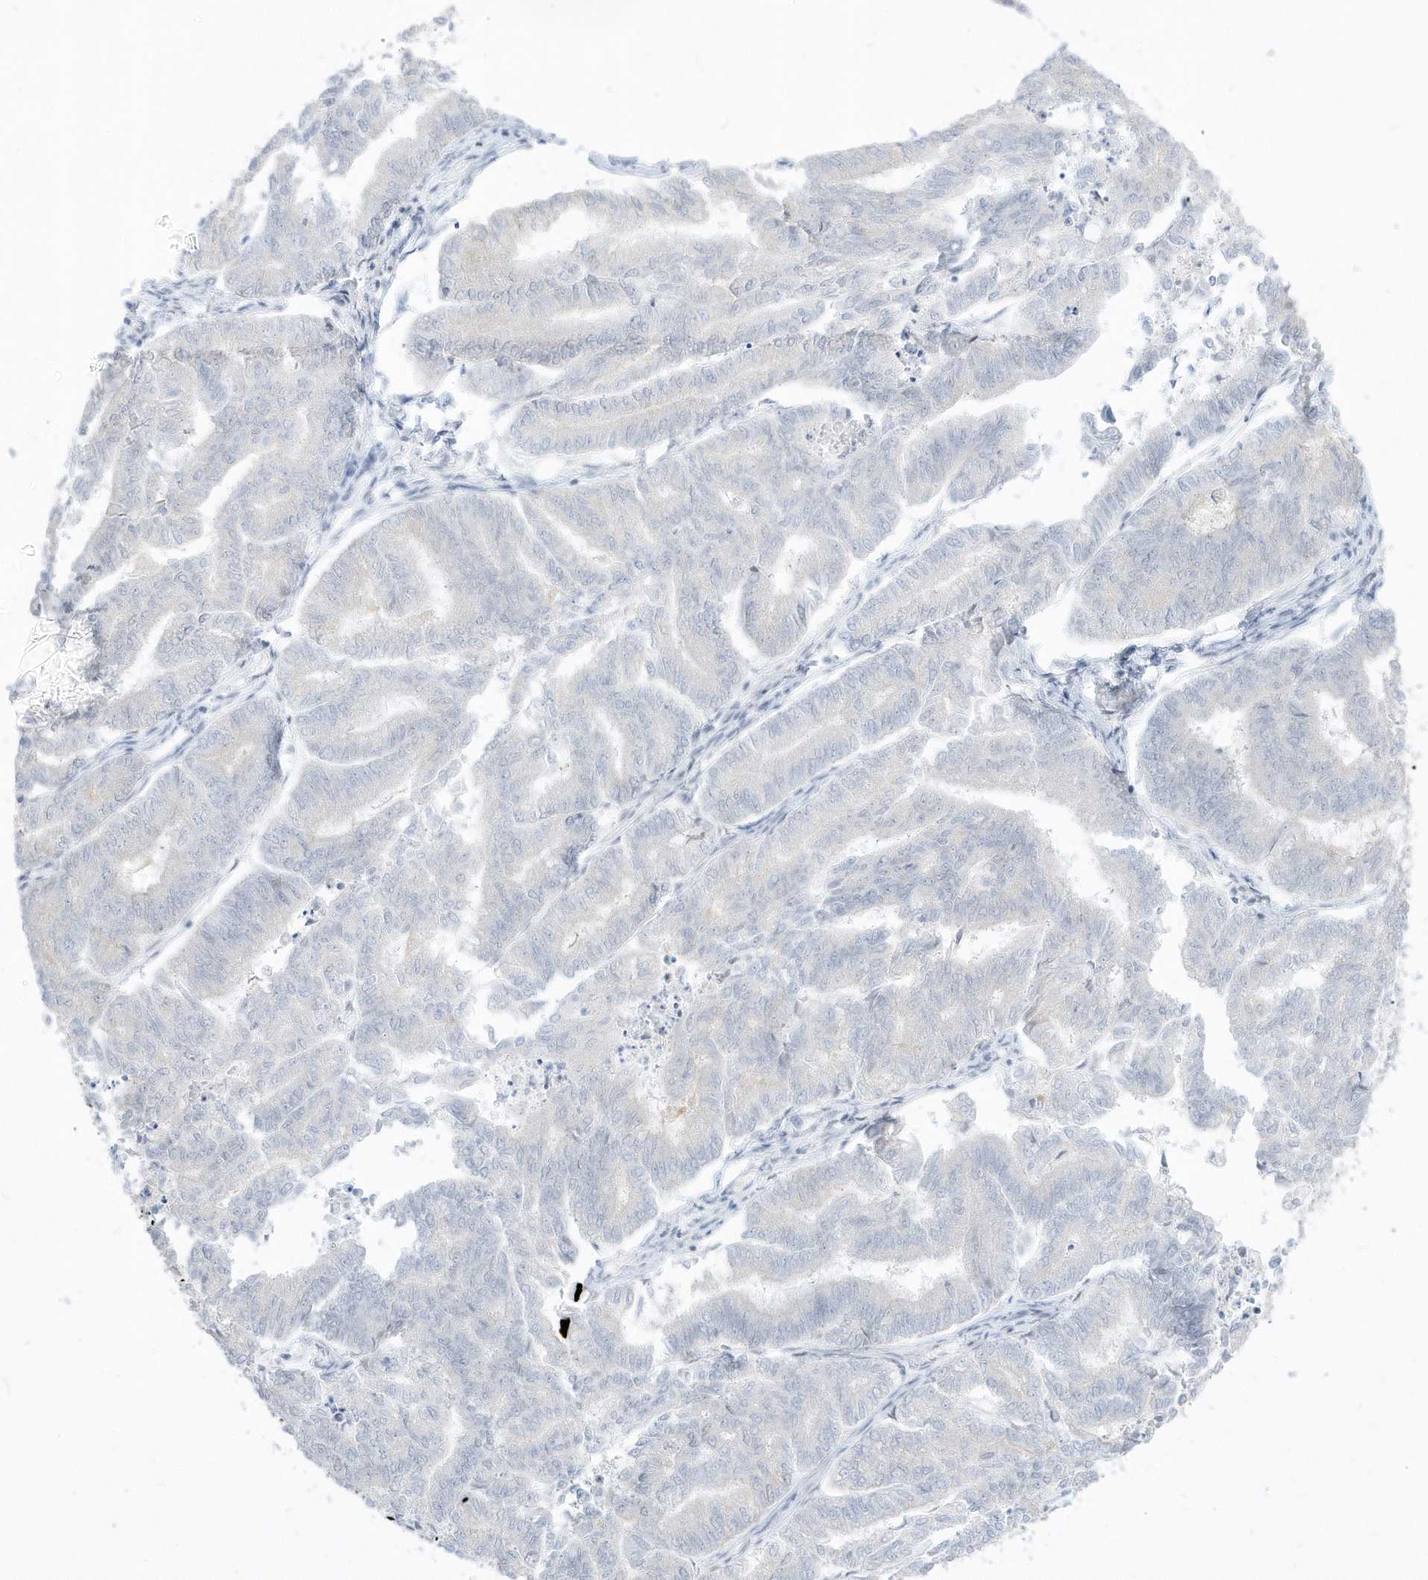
{"staining": {"intensity": "negative", "quantity": "none", "location": "none"}, "tissue": "endometrial cancer", "cell_type": "Tumor cells", "image_type": "cancer", "snomed": [{"axis": "morphology", "description": "Adenocarcinoma, NOS"}, {"axis": "topography", "description": "Endometrium"}], "caption": "Immunohistochemistry micrograph of human adenocarcinoma (endometrial) stained for a protein (brown), which shows no staining in tumor cells. (Immunohistochemistry, brightfield microscopy, high magnification).", "gene": "PLEKHN1", "patient": {"sex": "female", "age": 79}}